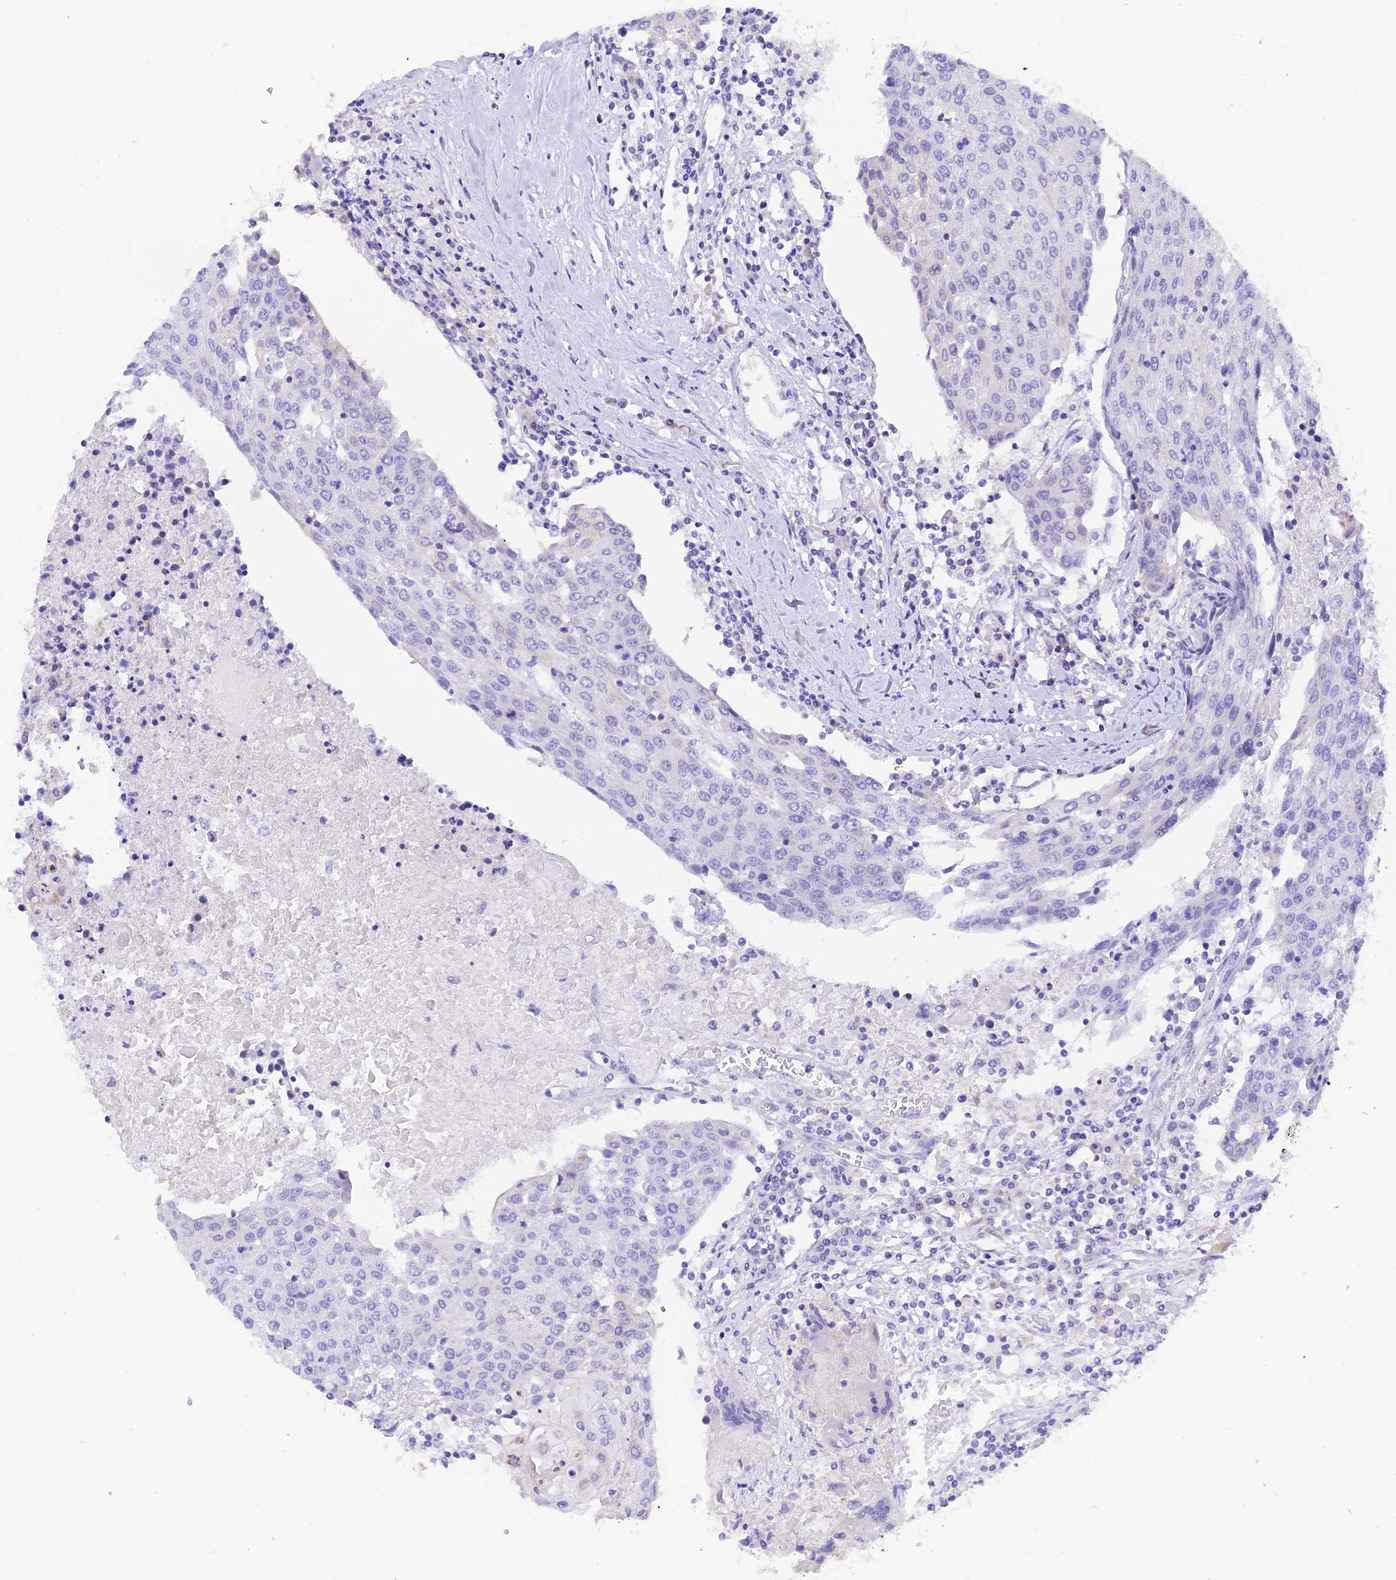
{"staining": {"intensity": "negative", "quantity": "none", "location": "none"}, "tissue": "urothelial cancer", "cell_type": "Tumor cells", "image_type": "cancer", "snomed": [{"axis": "morphology", "description": "Urothelial carcinoma, High grade"}, {"axis": "topography", "description": "Urinary bladder"}], "caption": "DAB immunohistochemical staining of human urothelial cancer displays no significant positivity in tumor cells.", "gene": "COL6A5", "patient": {"sex": "female", "age": 85}}